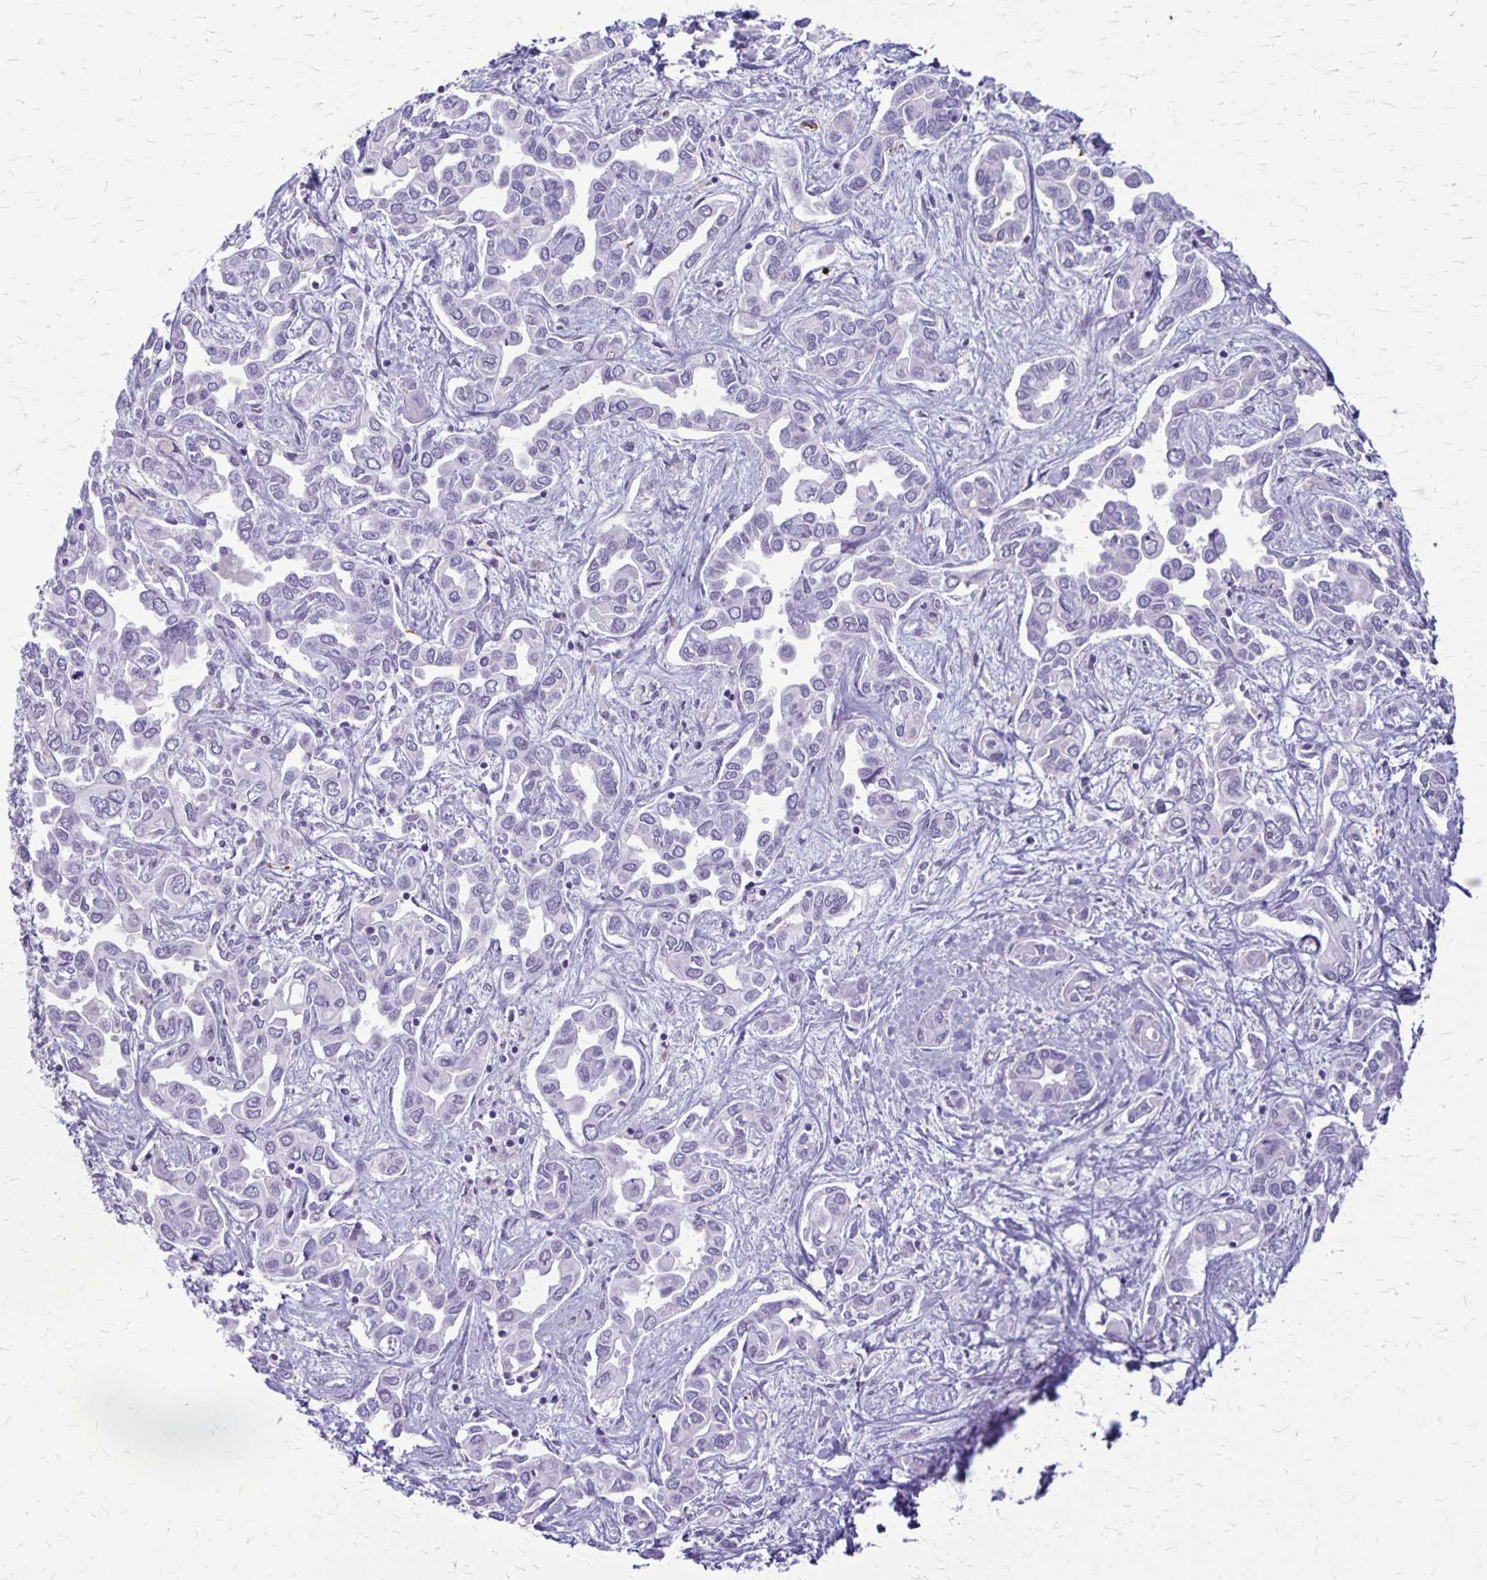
{"staining": {"intensity": "negative", "quantity": "none", "location": "none"}, "tissue": "liver cancer", "cell_type": "Tumor cells", "image_type": "cancer", "snomed": [{"axis": "morphology", "description": "Cholangiocarcinoma"}, {"axis": "topography", "description": "Liver"}], "caption": "Immunohistochemistry (IHC) micrograph of neoplastic tissue: liver cancer (cholangiocarcinoma) stained with DAB reveals no significant protein staining in tumor cells.", "gene": "RTN1", "patient": {"sex": "female", "age": 64}}